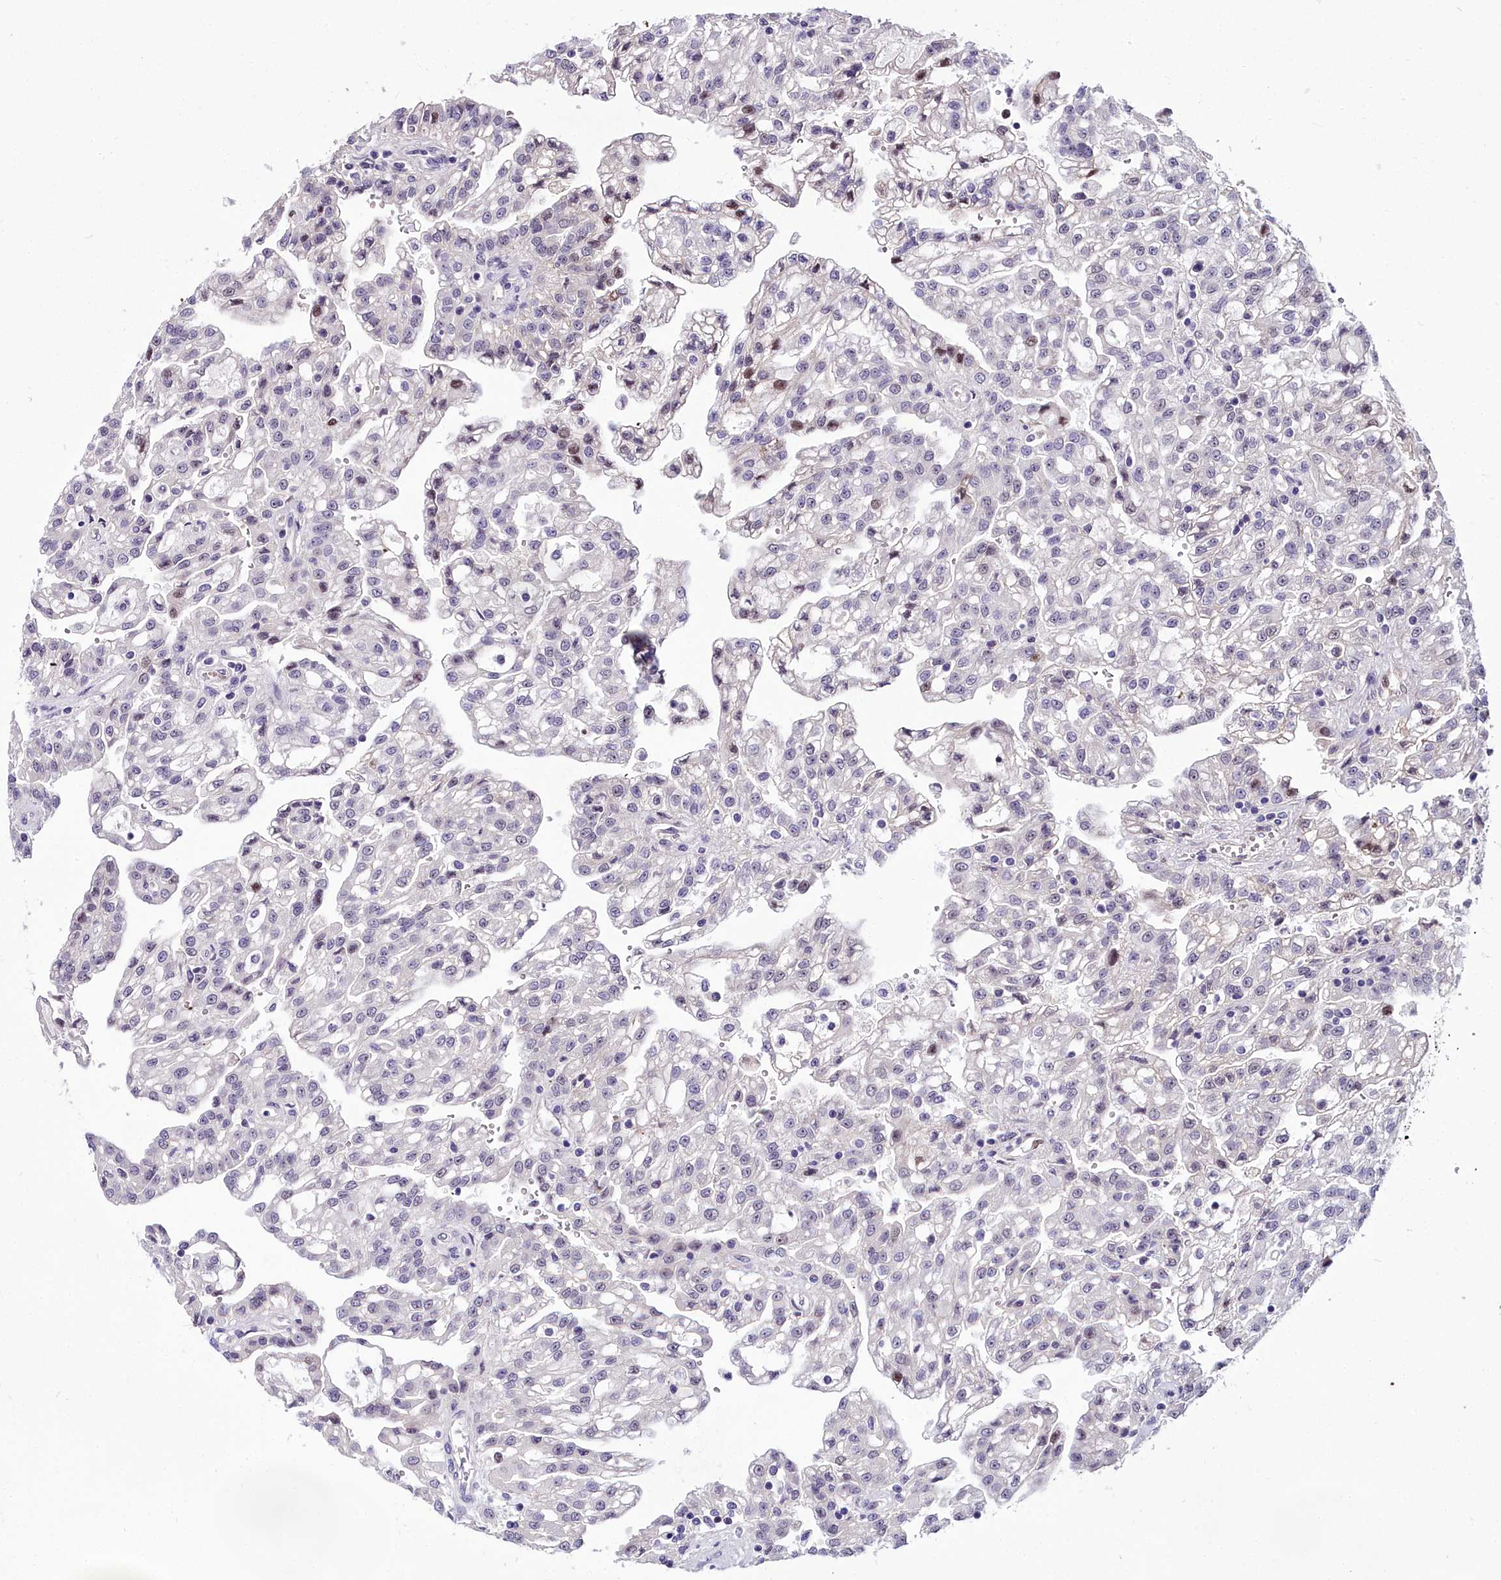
{"staining": {"intensity": "negative", "quantity": "none", "location": "none"}, "tissue": "renal cancer", "cell_type": "Tumor cells", "image_type": "cancer", "snomed": [{"axis": "morphology", "description": "Adenocarcinoma, NOS"}, {"axis": "topography", "description": "Kidney"}], "caption": "Tumor cells are negative for brown protein staining in adenocarcinoma (renal).", "gene": "TRIML2", "patient": {"sex": "male", "age": 63}}